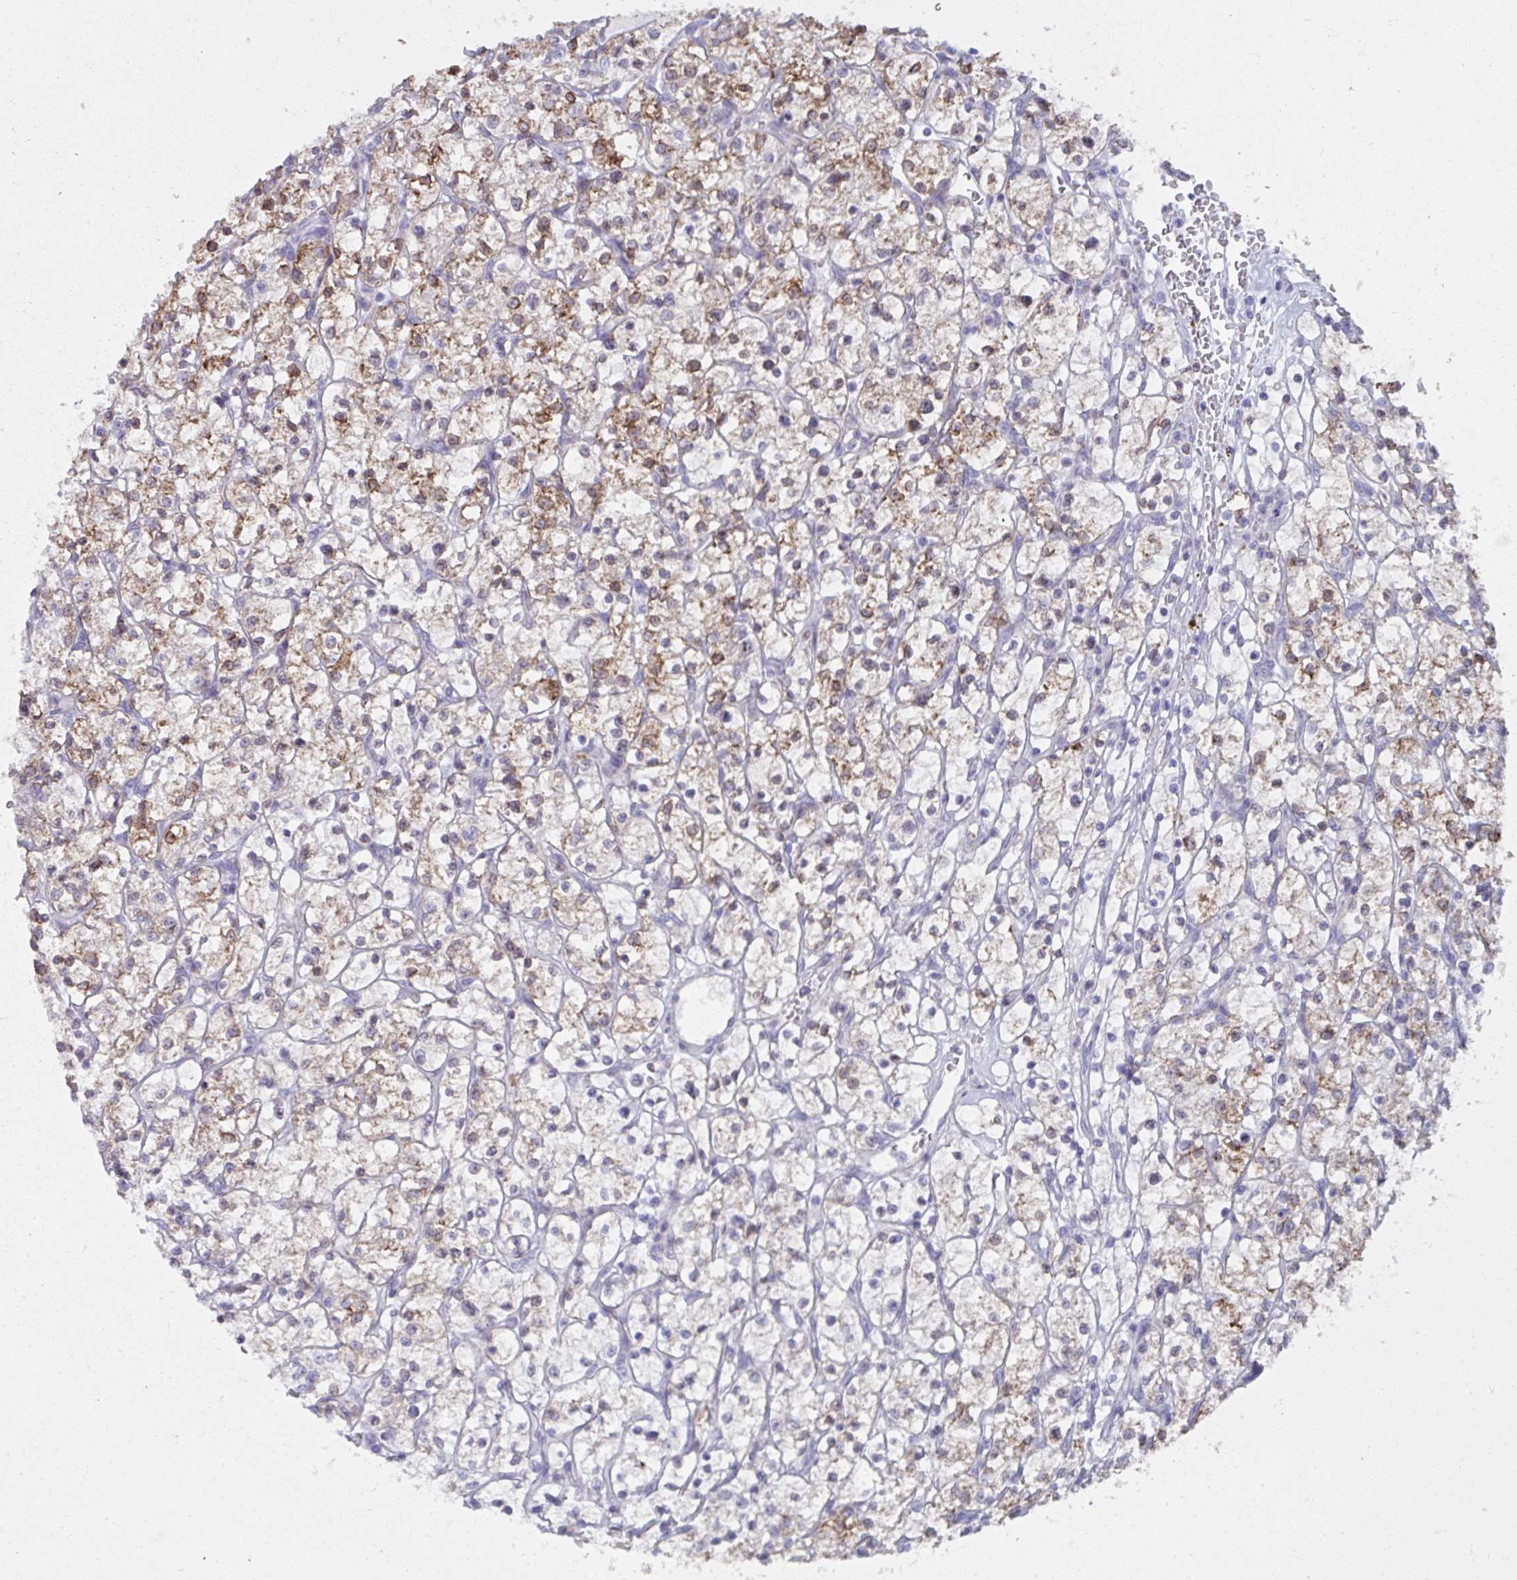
{"staining": {"intensity": "moderate", "quantity": ">75%", "location": "cytoplasmic/membranous"}, "tissue": "renal cancer", "cell_type": "Tumor cells", "image_type": "cancer", "snomed": [{"axis": "morphology", "description": "Adenocarcinoma, NOS"}, {"axis": "topography", "description": "Kidney"}], "caption": "Brown immunohistochemical staining in renal adenocarcinoma demonstrates moderate cytoplasmic/membranous positivity in about >75% of tumor cells. Nuclei are stained in blue.", "gene": "UGT3A2", "patient": {"sex": "female", "age": 64}}